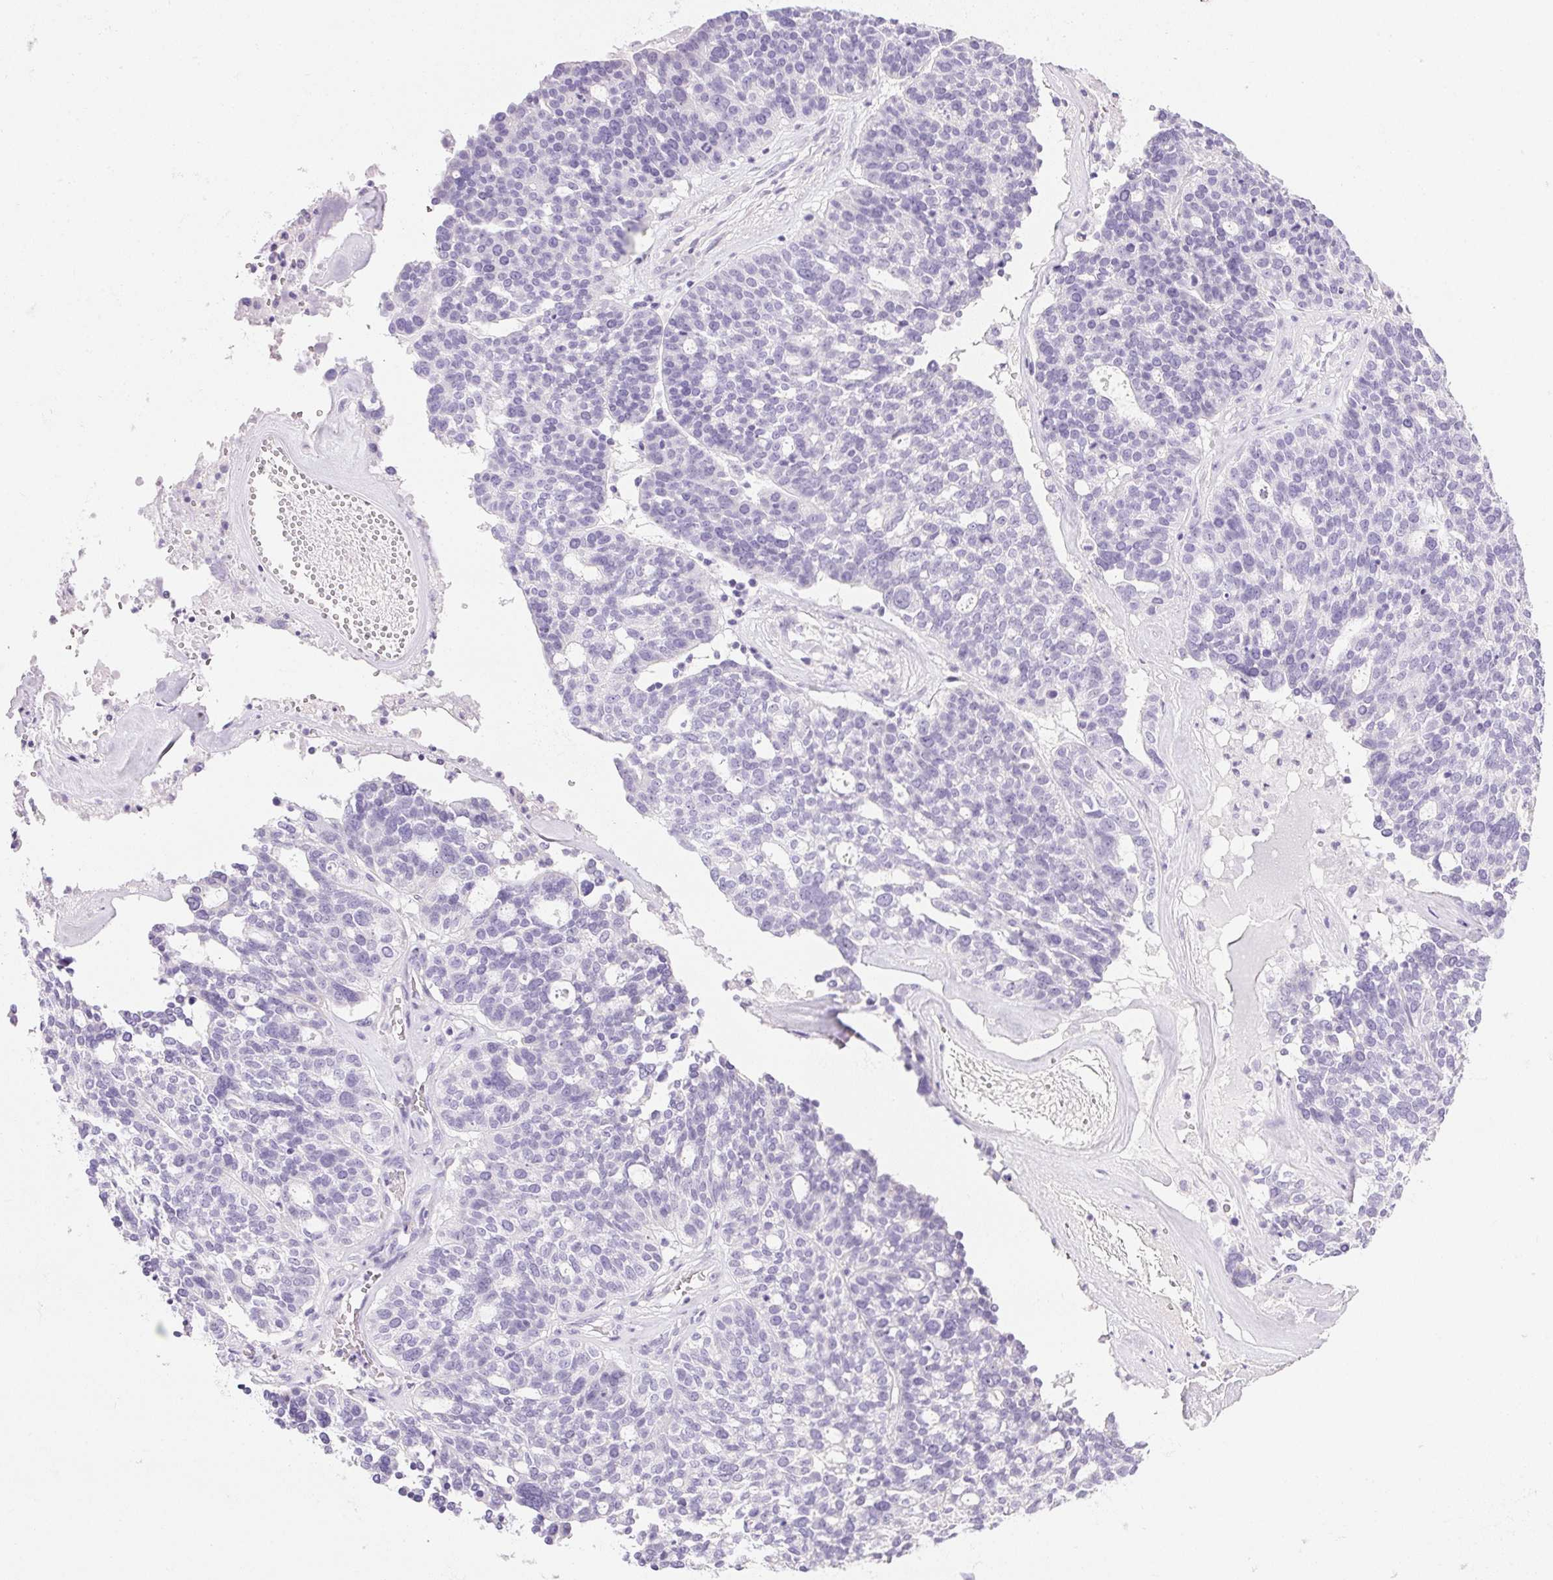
{"staining": {"intensity": "negative", "quantity": "none", "location": "none"}, "tissue": "ovarian cancer", "cell_type": "Tumor cells", "image_type": "cancer", "snomed": [{"axis": "morphology", "description": "Cystadenocarcinoma, serous, NOS"}, {"axis": "topography", "description": "Ovary"}], "caption": "IHC of serous cystadenocarcinoma (ovarian) exhibits no staining in tumor cells.", "gene": "CTRL", "patient": {"sex": "female", "age": 59}}